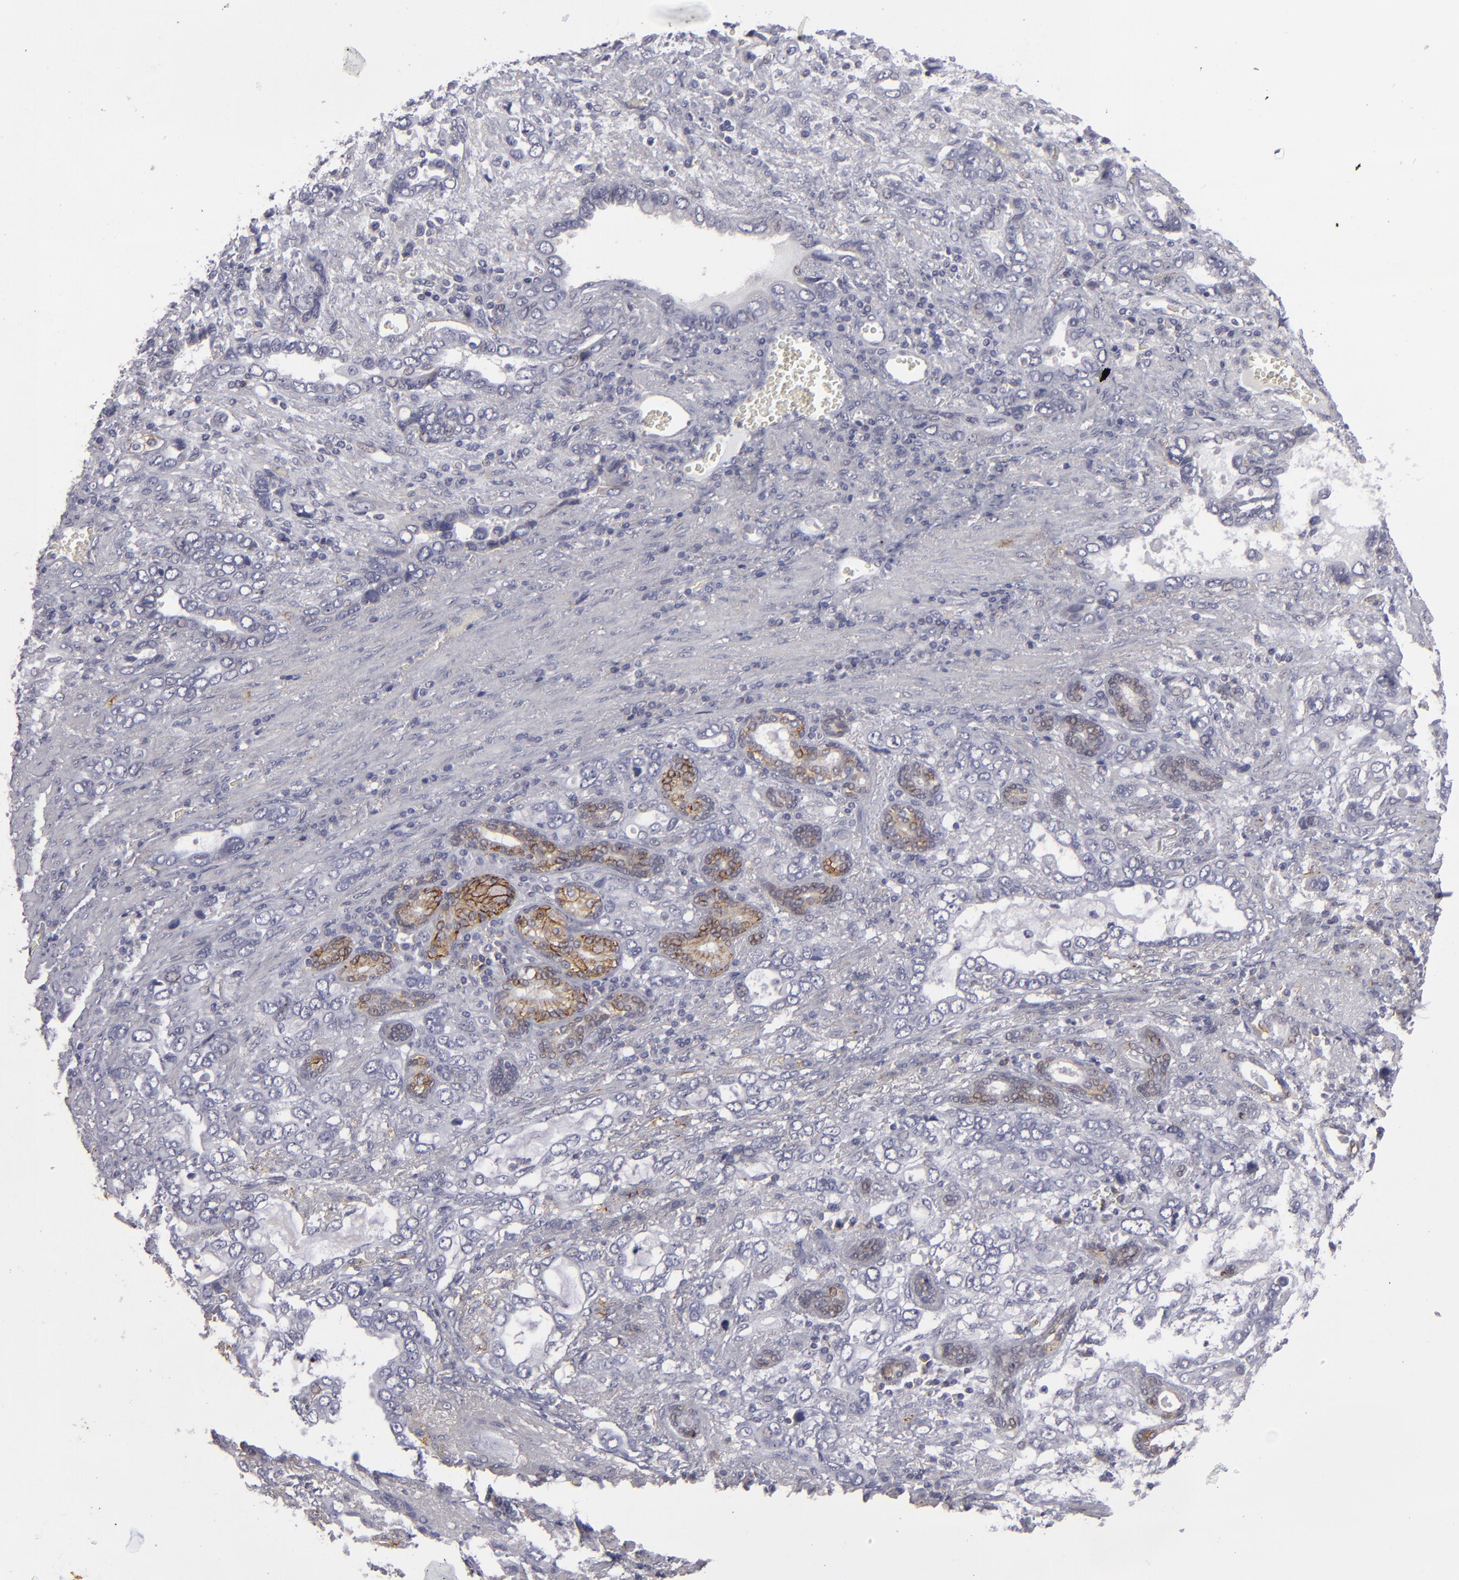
{"staining": {"intensity": "negative", "quantity": "none", "location": "none"}, "tissue": "stomach cancer", "cell_type": "Tumor cells", "image_type": "cancer", "snomed": [{"axis": "morphology", "description": "Adenocarcinoma, NOS"}, {"axis": "topography", "description": "Stomach"}], "caption": "Immunohistochemistry of adenocarcinoma (stomach) reveals no positivity in tumor cells.", "gene": "ALCAM", "patient": {"sex": "male", "age": 78}}